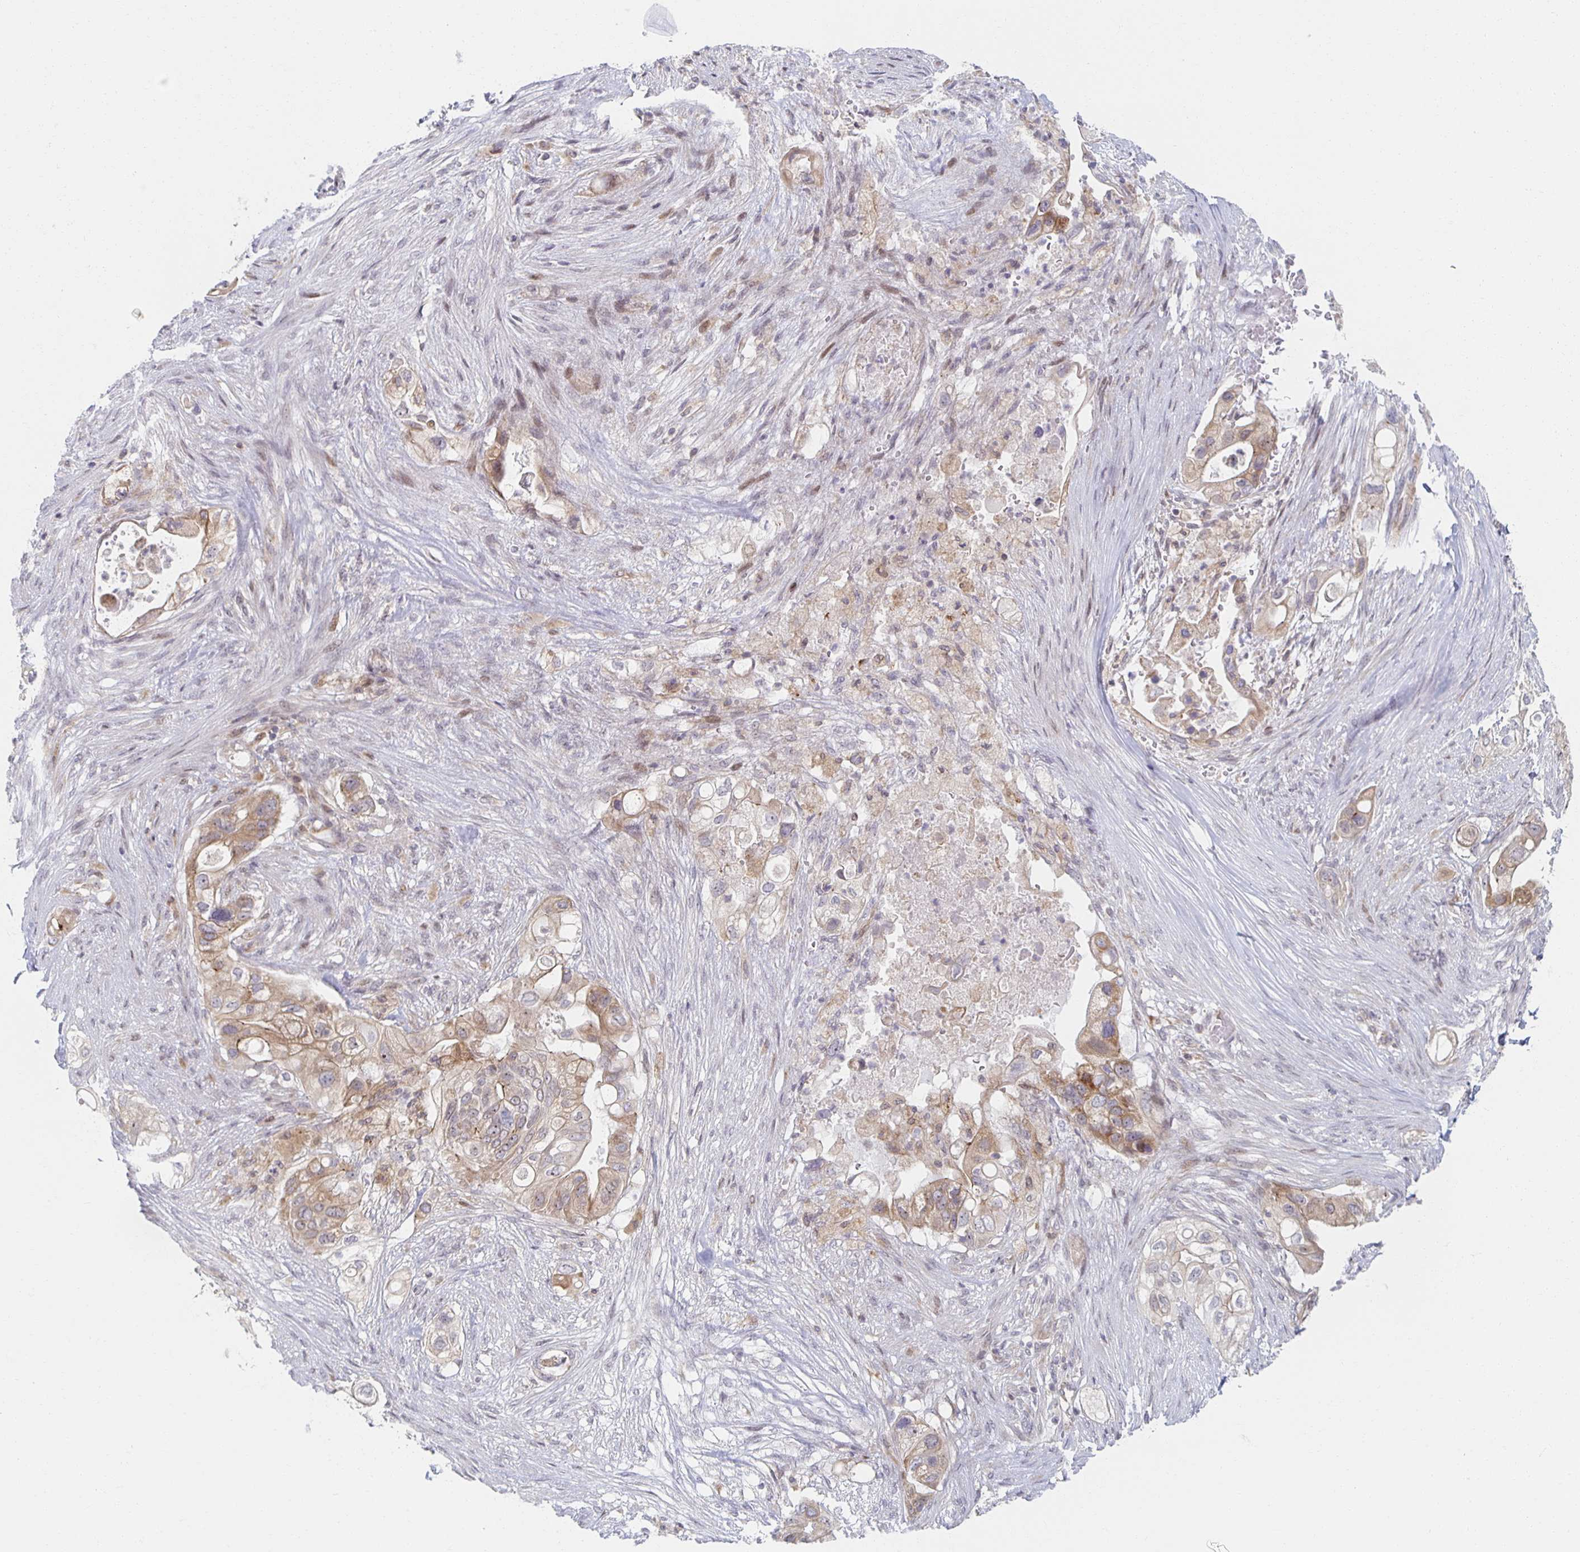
{"staining": {"intensity": "weak", "quantity": "25%-75%", "location": "cytoplasmic/membranous"}, "tissue": "pancreatic cancer", "cell_type": "Tumor cells", "image_type": "cancer", "snomed": [{"axis": "morphology", "description": "Adenocarcinoma, NOS"}, {"axis": "topography", "description": "Pancreas"}], "caption": "Pancreatic cancer was stained to show a protein in brown. There is low levels of weak cytoplasmic/membranous positivity in about 25%-75% of tumor cells. The staining is performed using DAB (3,3'-diaminobenzidine) brown chromogen to label protein expression. The nuclei are counter-stained blue using hematoxylin.", "gene": "HCFC1R1", "patient": {"sex": "female", "age": 72}}